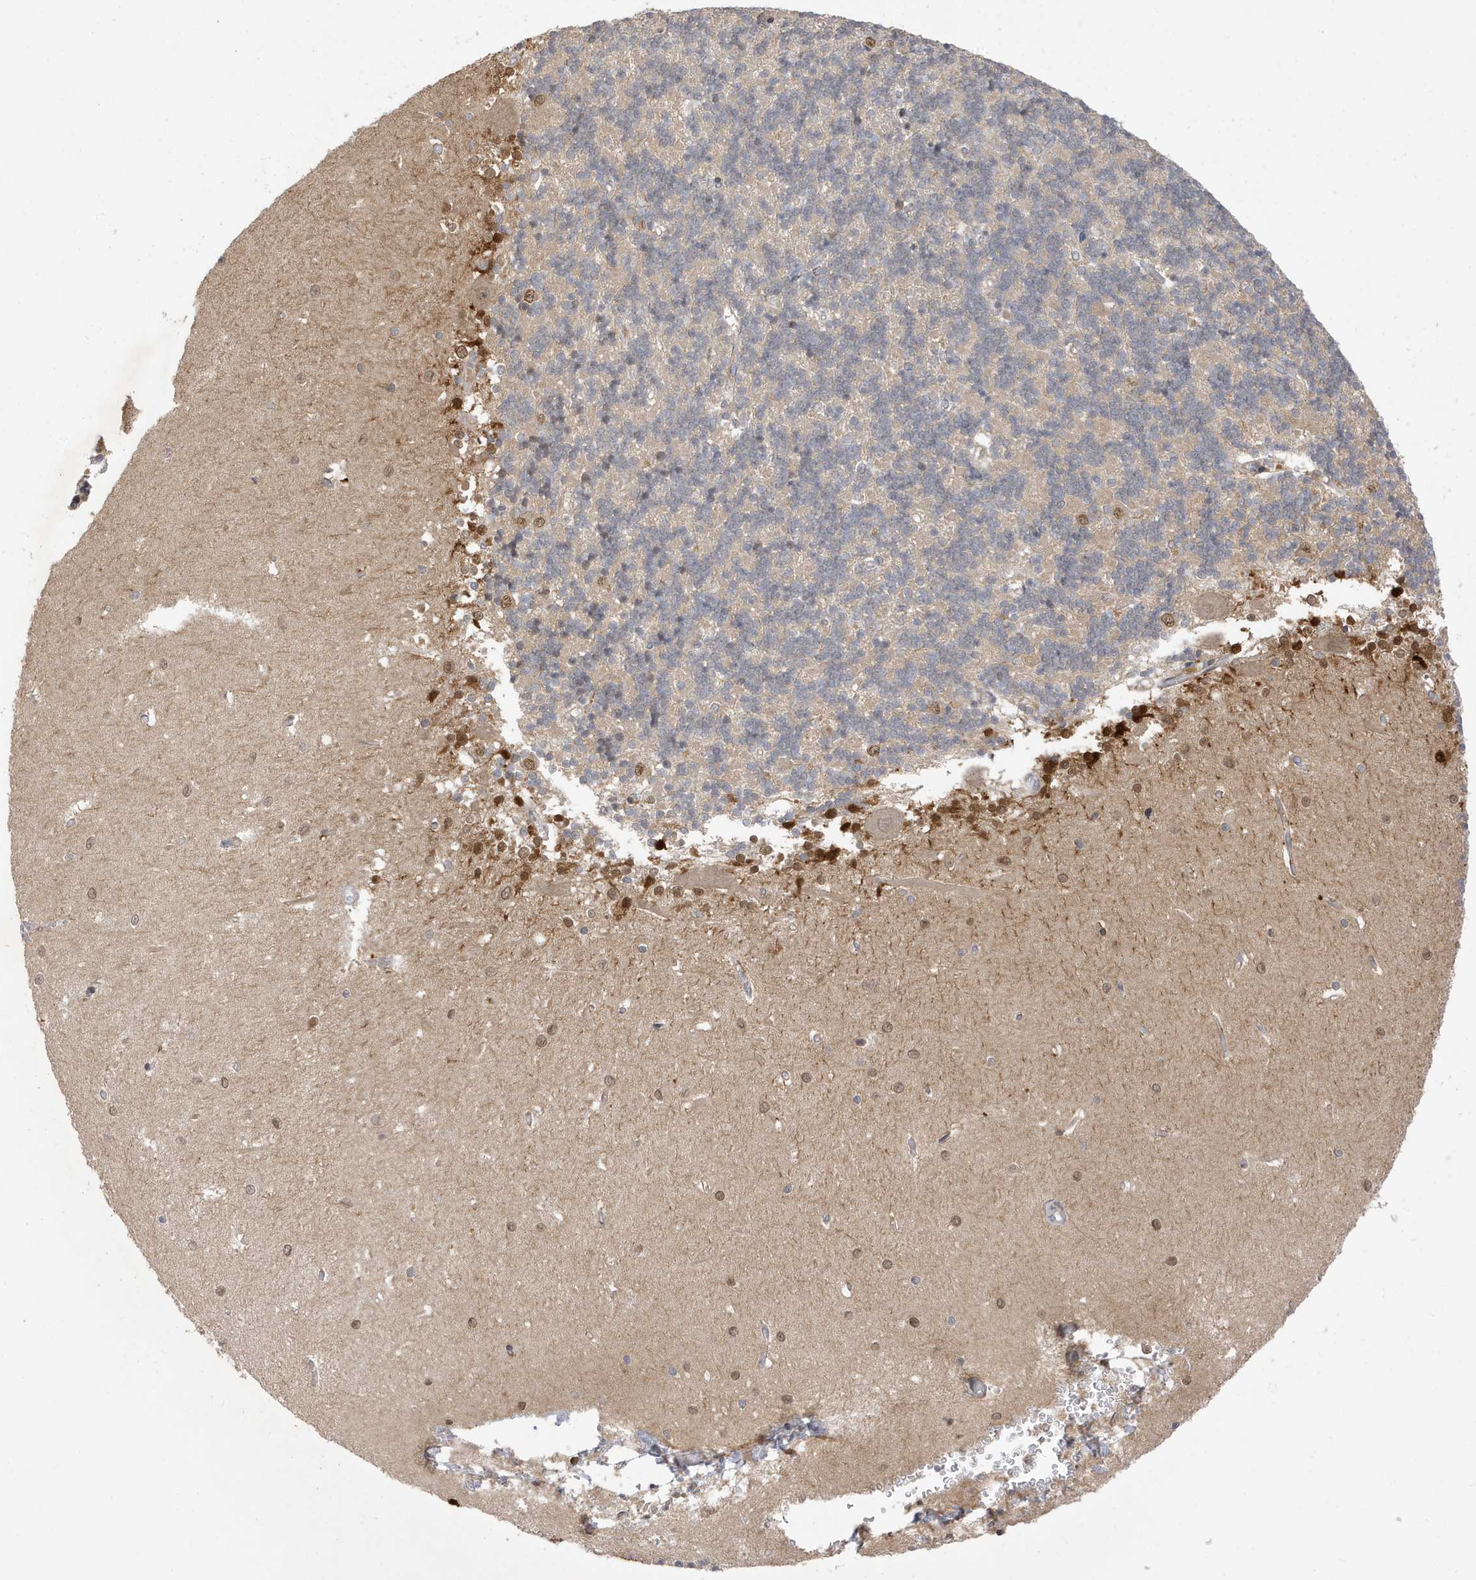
{"staining": {"intensity": "negative", "quantity": "none", "location": "none"}, "tissue": "cerebellum", "cell_type": "Cells in granular layer", "image_type": "normal", "snomed": [{"axis": "morphology", "description": "Normal tissue, NOS"}, {"axis": "topography", "description": "Cerebellum"}], "caption": "IHC of normal cerebellum reveals no positivity in cells in granular layer. The staining is performed using DAB (3,3'-diaminobenzidine) brown chromogen with nuclei counter-stained in using hematoxylin.", "gene": "TAB3", "patient": {"sex": "male", "age": 37}}